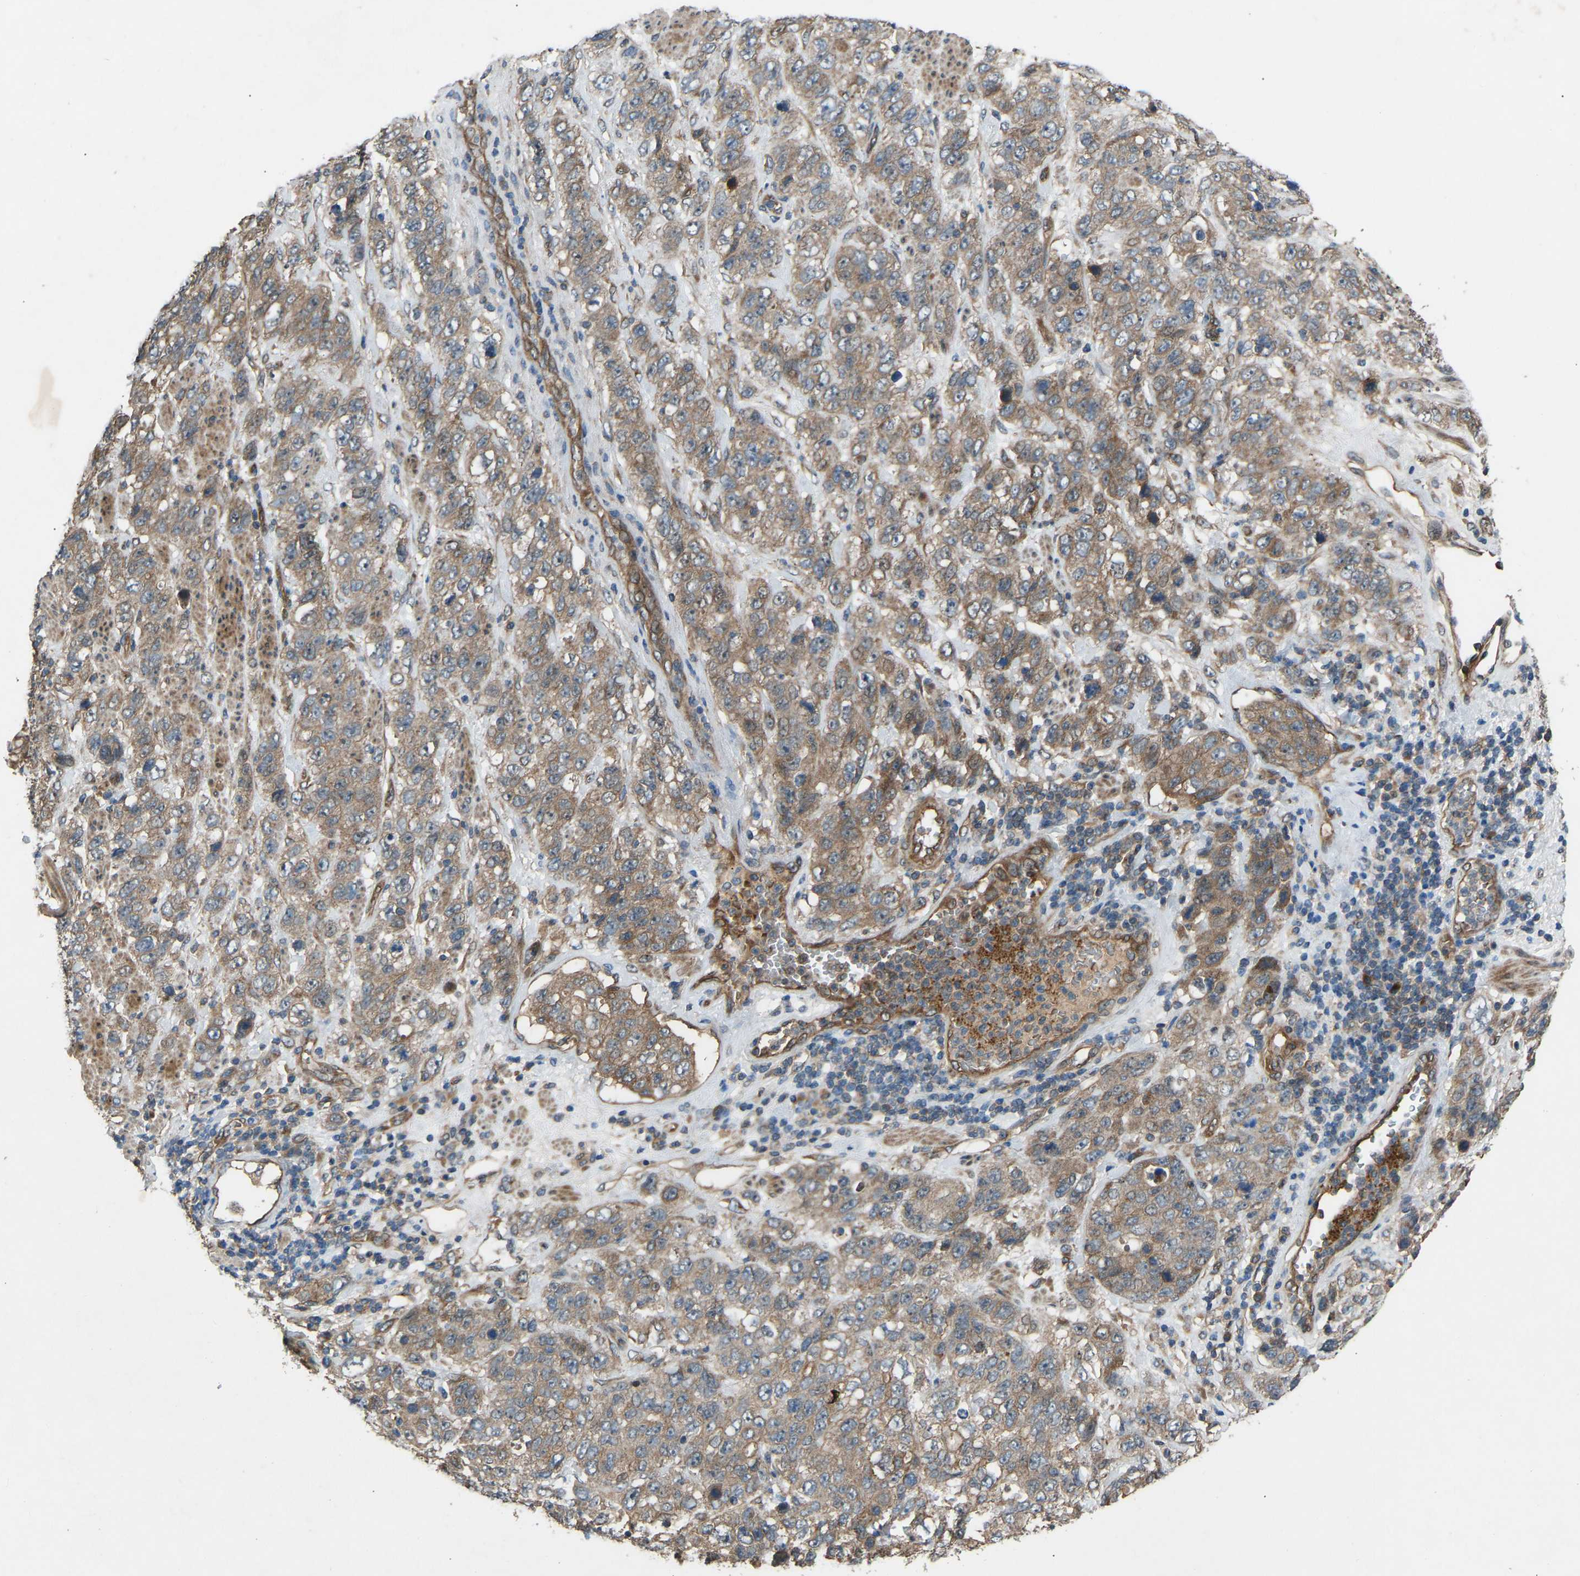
{"staining": {"intensity": "moderate", "quantity": ">75%", "location": "cytoplasmic/membranous"}, "tissue": "stomach cancer", "cell_type": "Tumor cells", "image_type": "cancer", "snomed": [{"axis": "morphology", "description": "Adenocarcinoma, NOS"}, {"axis": "topography", "description": "Stomach"}], "caption": "Moderate cytoplasmic/membranous protein positivity is present in about >75% of tumor cells in stomach cancer. (DAB IHC, brown staining for protein, blue staining for nuclei).", "gene": "GAS2L1", "patient": {"sex": "male", "age": 48}}